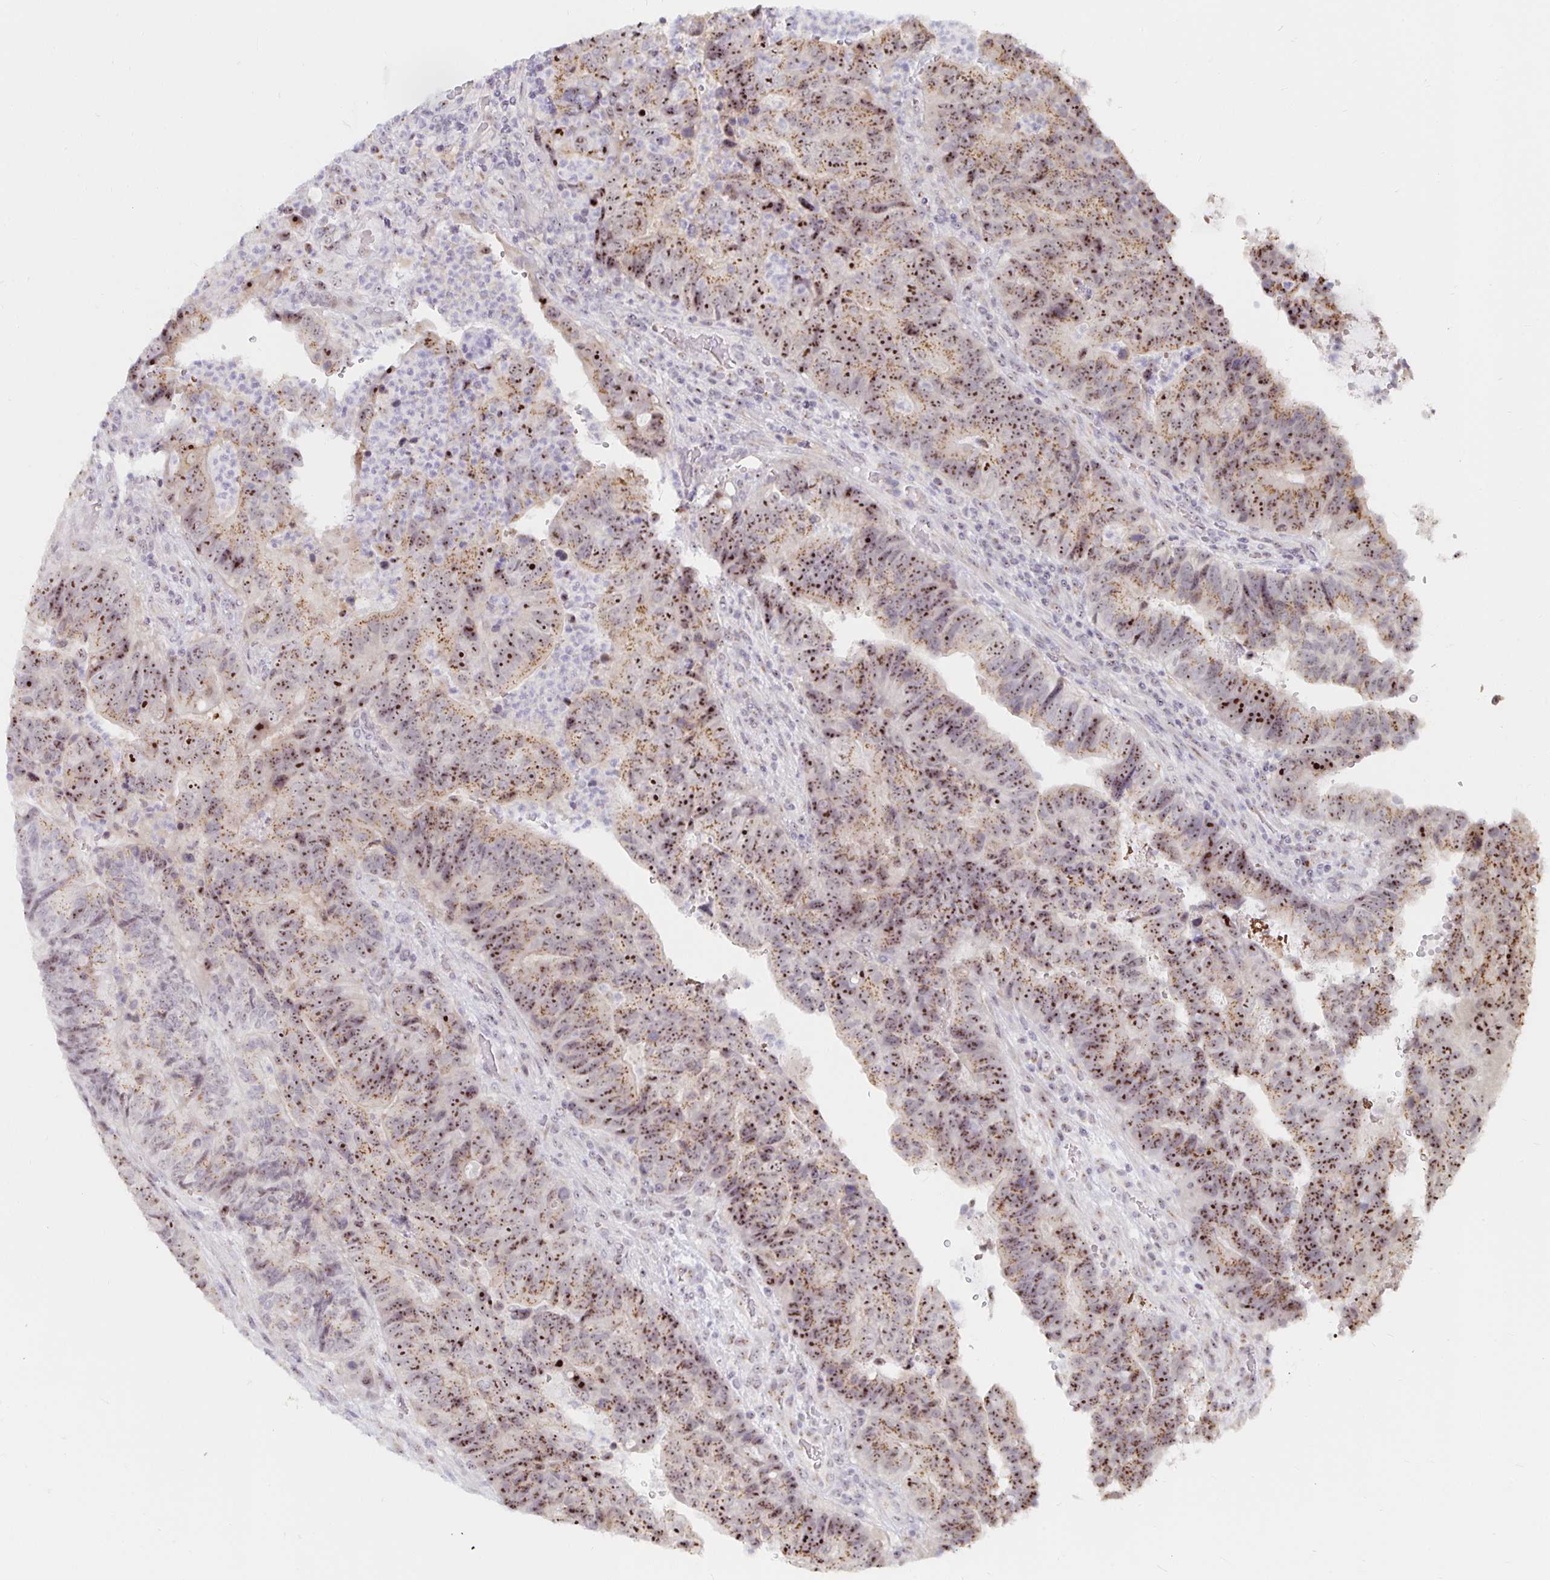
{"staining": {"intensity": "strong", "quantity": "25%-75%", "location": "cytoplasmic/membranous,nuclear"}, "tissue": "colorectal cancer", "cell_type": "Tumor cells", "image_type": "cancer", "snomed": [{"axis": "morphology", "description": "Normal tissue, NOS"}, {"axis": "morphology", "description": "Adenocarcinoma, NOS"}, {"axis": "topography", "description": "Colon"}], "caption": "Colorectal cancer was stained to show a protein in brown. There is high levels of strong cytoplasmic/membranous and nuclear positivity in approximately 25%-75% of tumor cells.", "gene": "NUP85", "patient": {"sex": "female", "age": 48}}